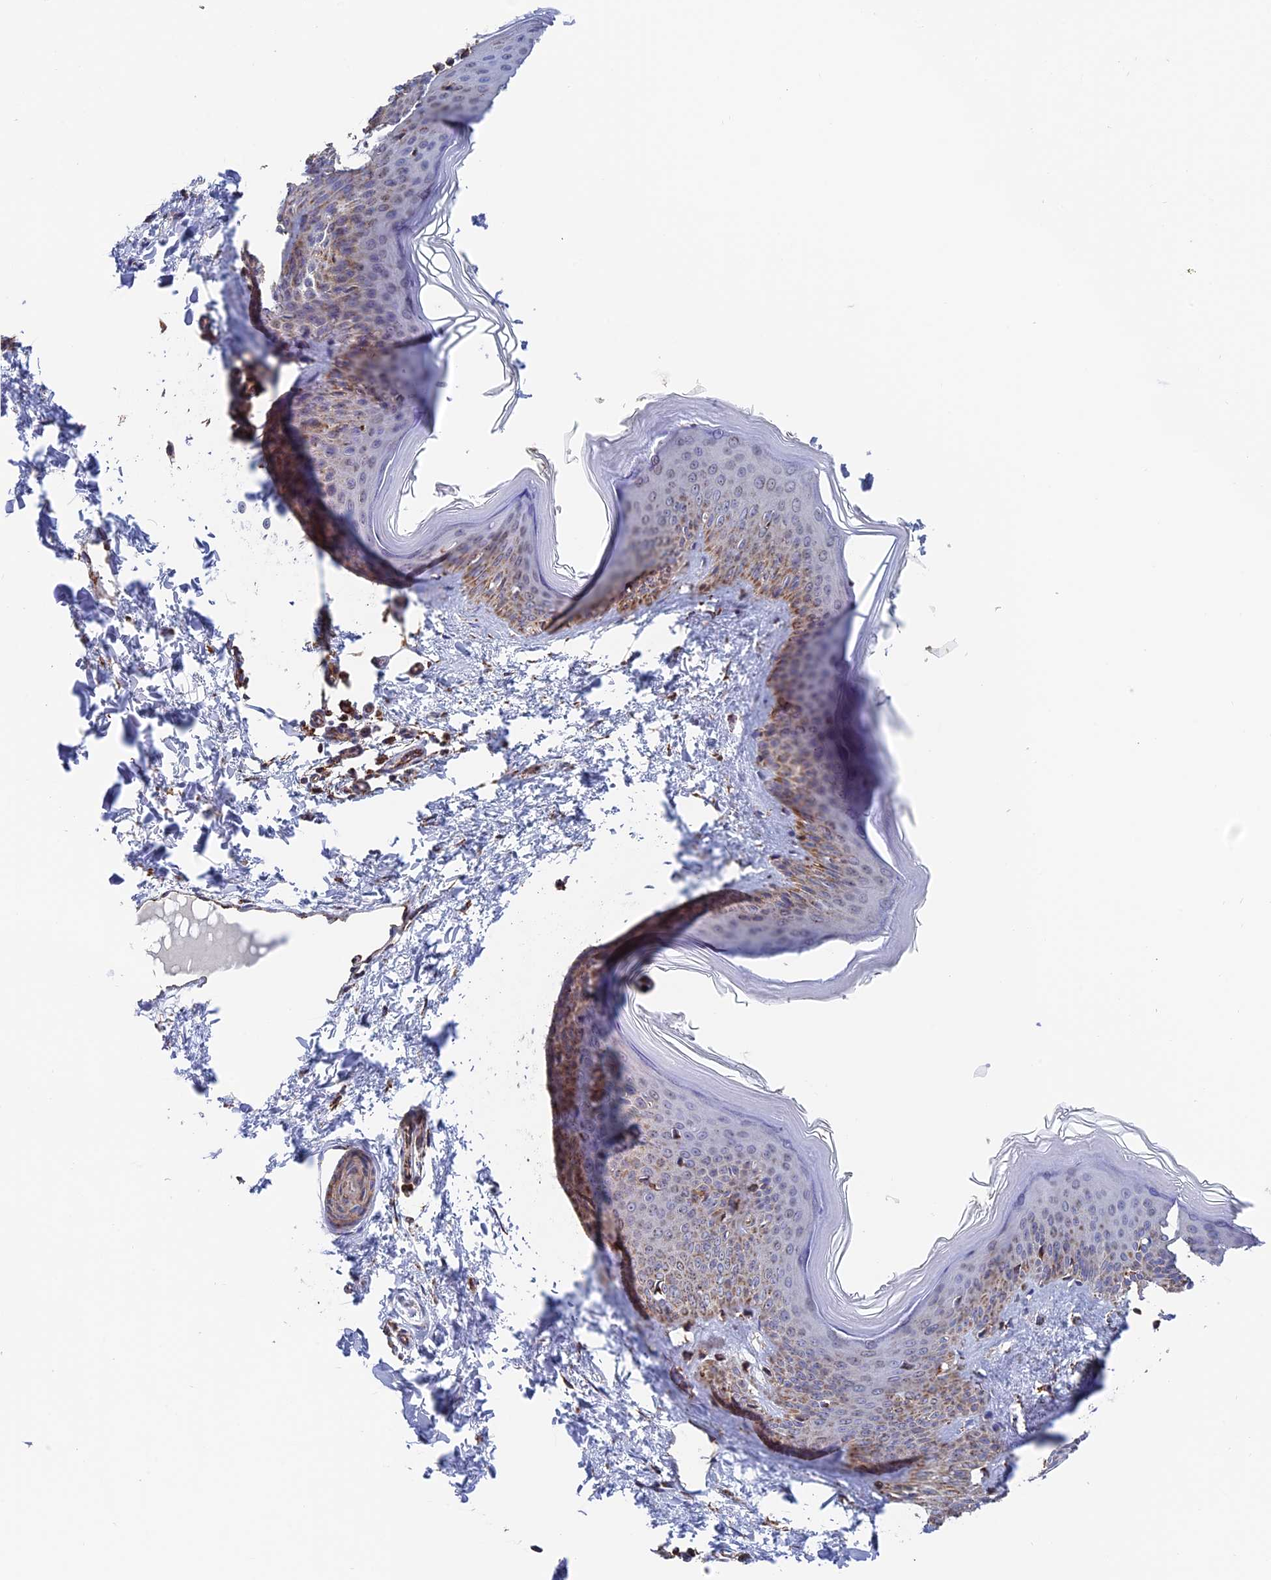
{"staining": {"intensity": "negative", "quantity": "none", "location": "none"}, "tissue": "skin", "cell_type": "Fibroblasts", "image_type": "normal", "snomed": [{"axis": "morphology", "description": "Normal tissue, NOS"}, {"axis": "topography", "description": "Skin"}], "caption": "The photomicrograph reveals no staining of fibroblasts in unremarkable skin. Brightfield microscopy of immunohistochemistry (IHC) stained with DAB (3,3'-diaminobenzidine) (brown) and hematoxylin (blue), captured at high magnification.", "gene": "DTYMK", "patient": {"sex": "female", "age": 27}}